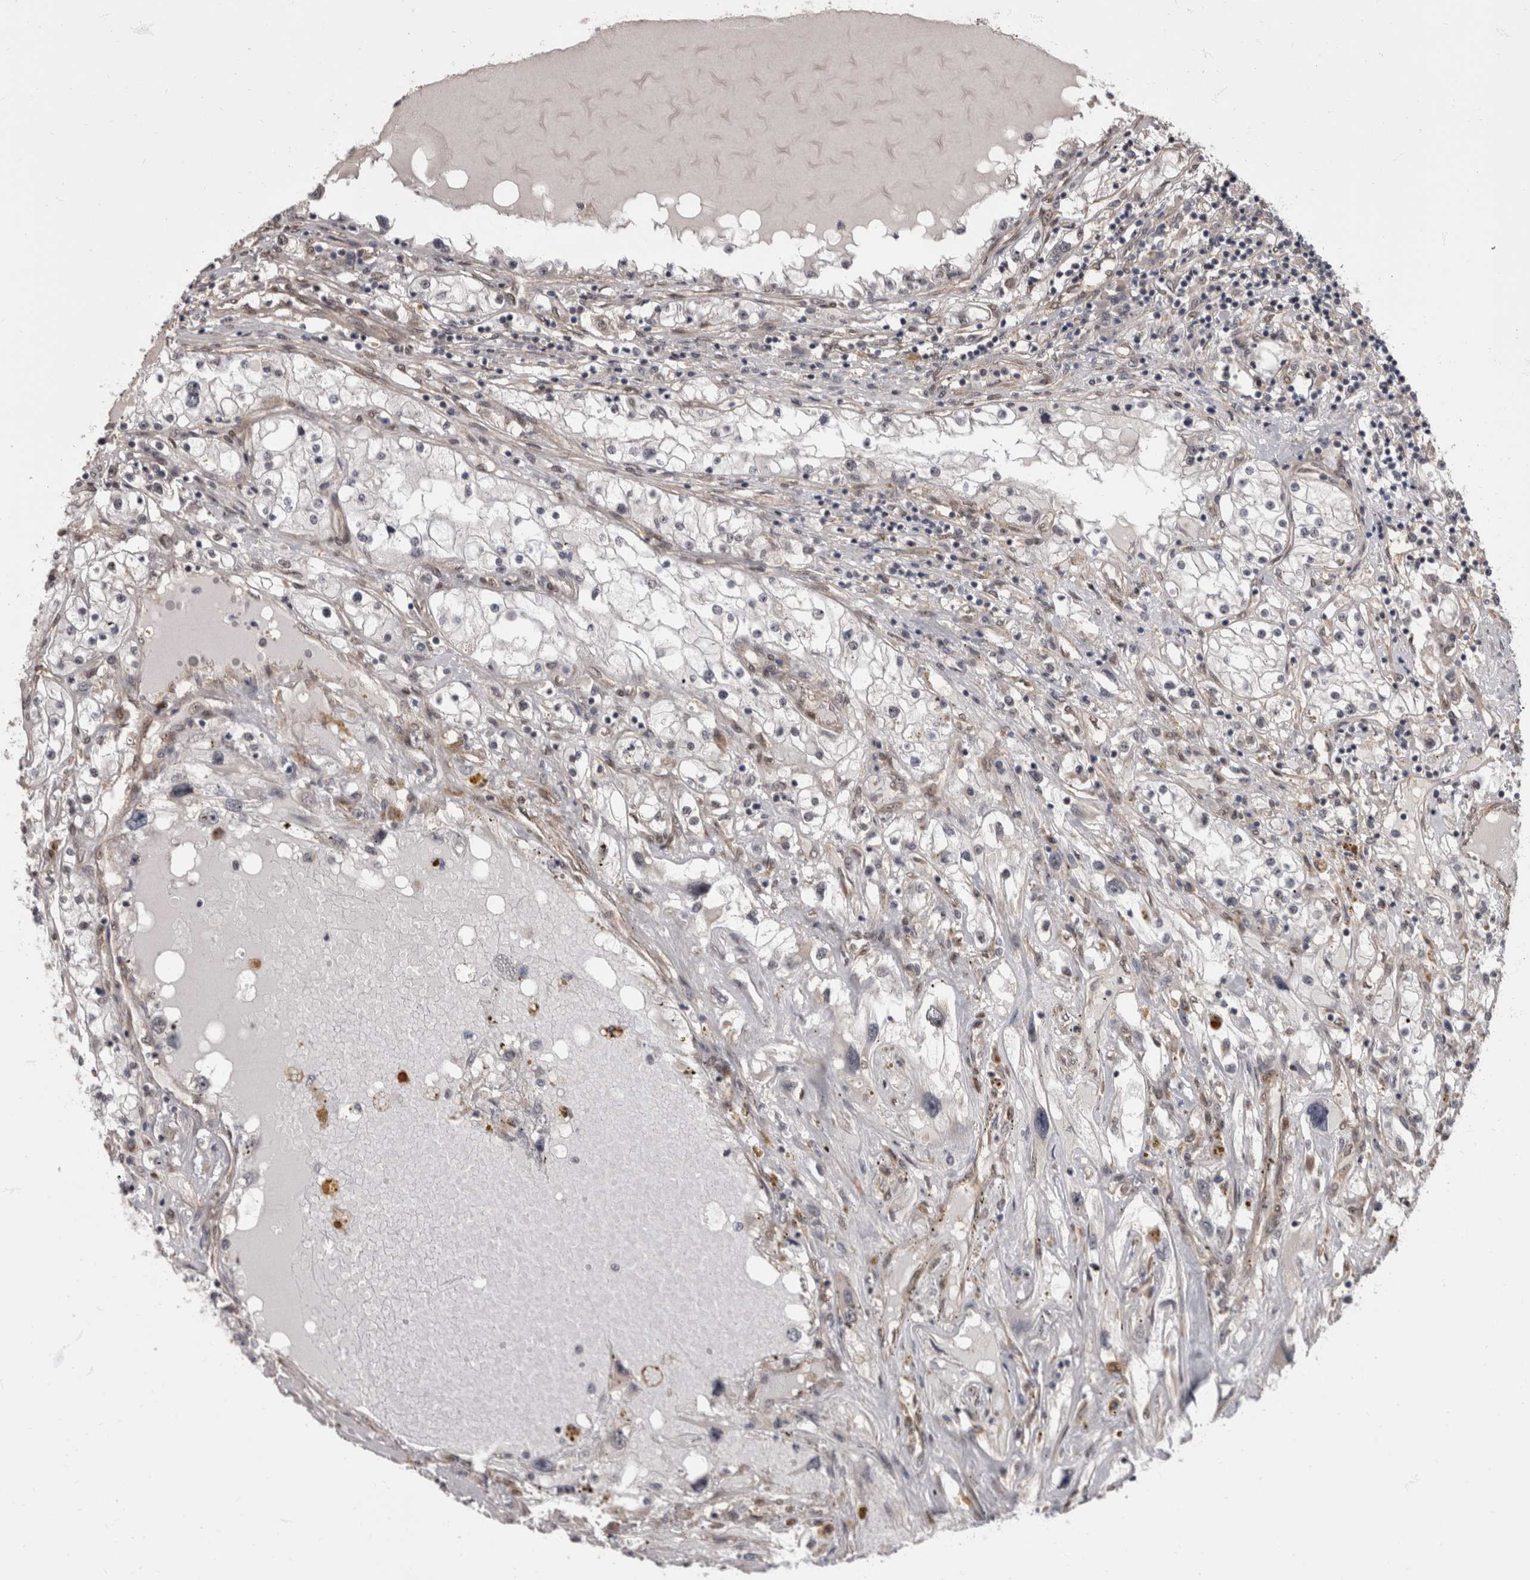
{"staining": {"intensity": "negative", "quantity": "none", "location": "none"}, "tissue": "renal cancer", "cell_type": "Tumor cells", "image_type": "cancer", "snomed": [{"axis": "morphology", "description": "Adenocarcinoma, NOS"}, {"axis": "topography", "description": "Kidney"}], "caption": "Tumor cells show no significant protein staining in renal cancer. Brightfield microscopy of immunohistochemistry (IHC) stained with DAB (3,3'-diaminobenzidine) (brown) and hematoxylin (blue), captured at high magnification.", "gene": "AKT3", "patient": {"sex": "male", "age": 68}}